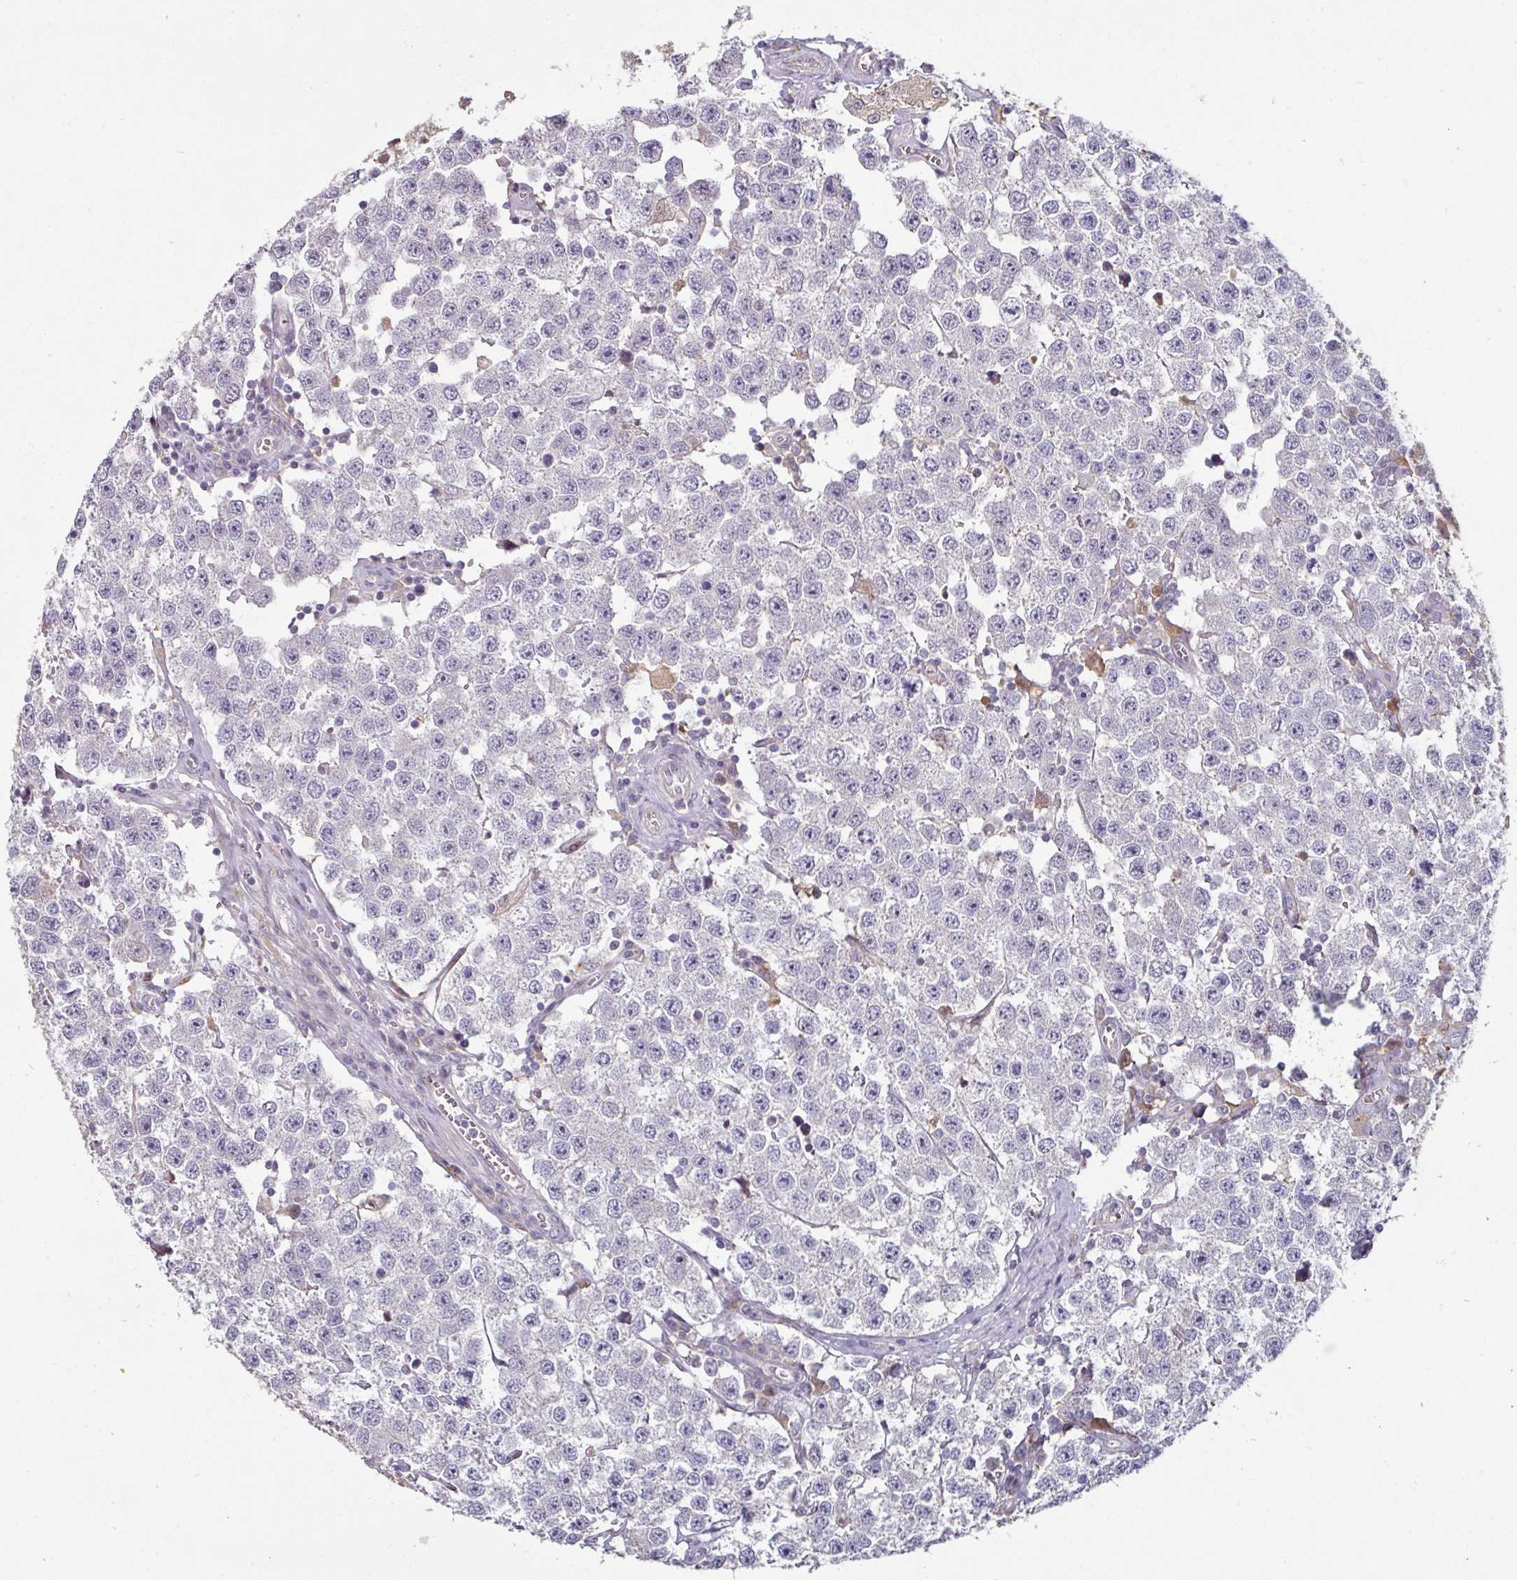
{"staining": {"intensity": "negative", "quantity": "none", "location": "none"}, "tissue": "testis cancer", "cell_type": "Tumor cells", "image_type": "cancer", "snomed": [{"axis": "morphology", "description": "Seminoma, NOS"}, {"axis": "topography", "description": "Testis"}], "caption": "IHC image of seminoma (testis) stained for a protein (brown), which demonstrates no staining in tumor cells. (Brightfield microscopy of DAB (3,3'-diaminobenzidine) immunohistochemistry at high magnification).", "gene": "SWSAP1", "patient": {"sex": "male", "age": 34}}